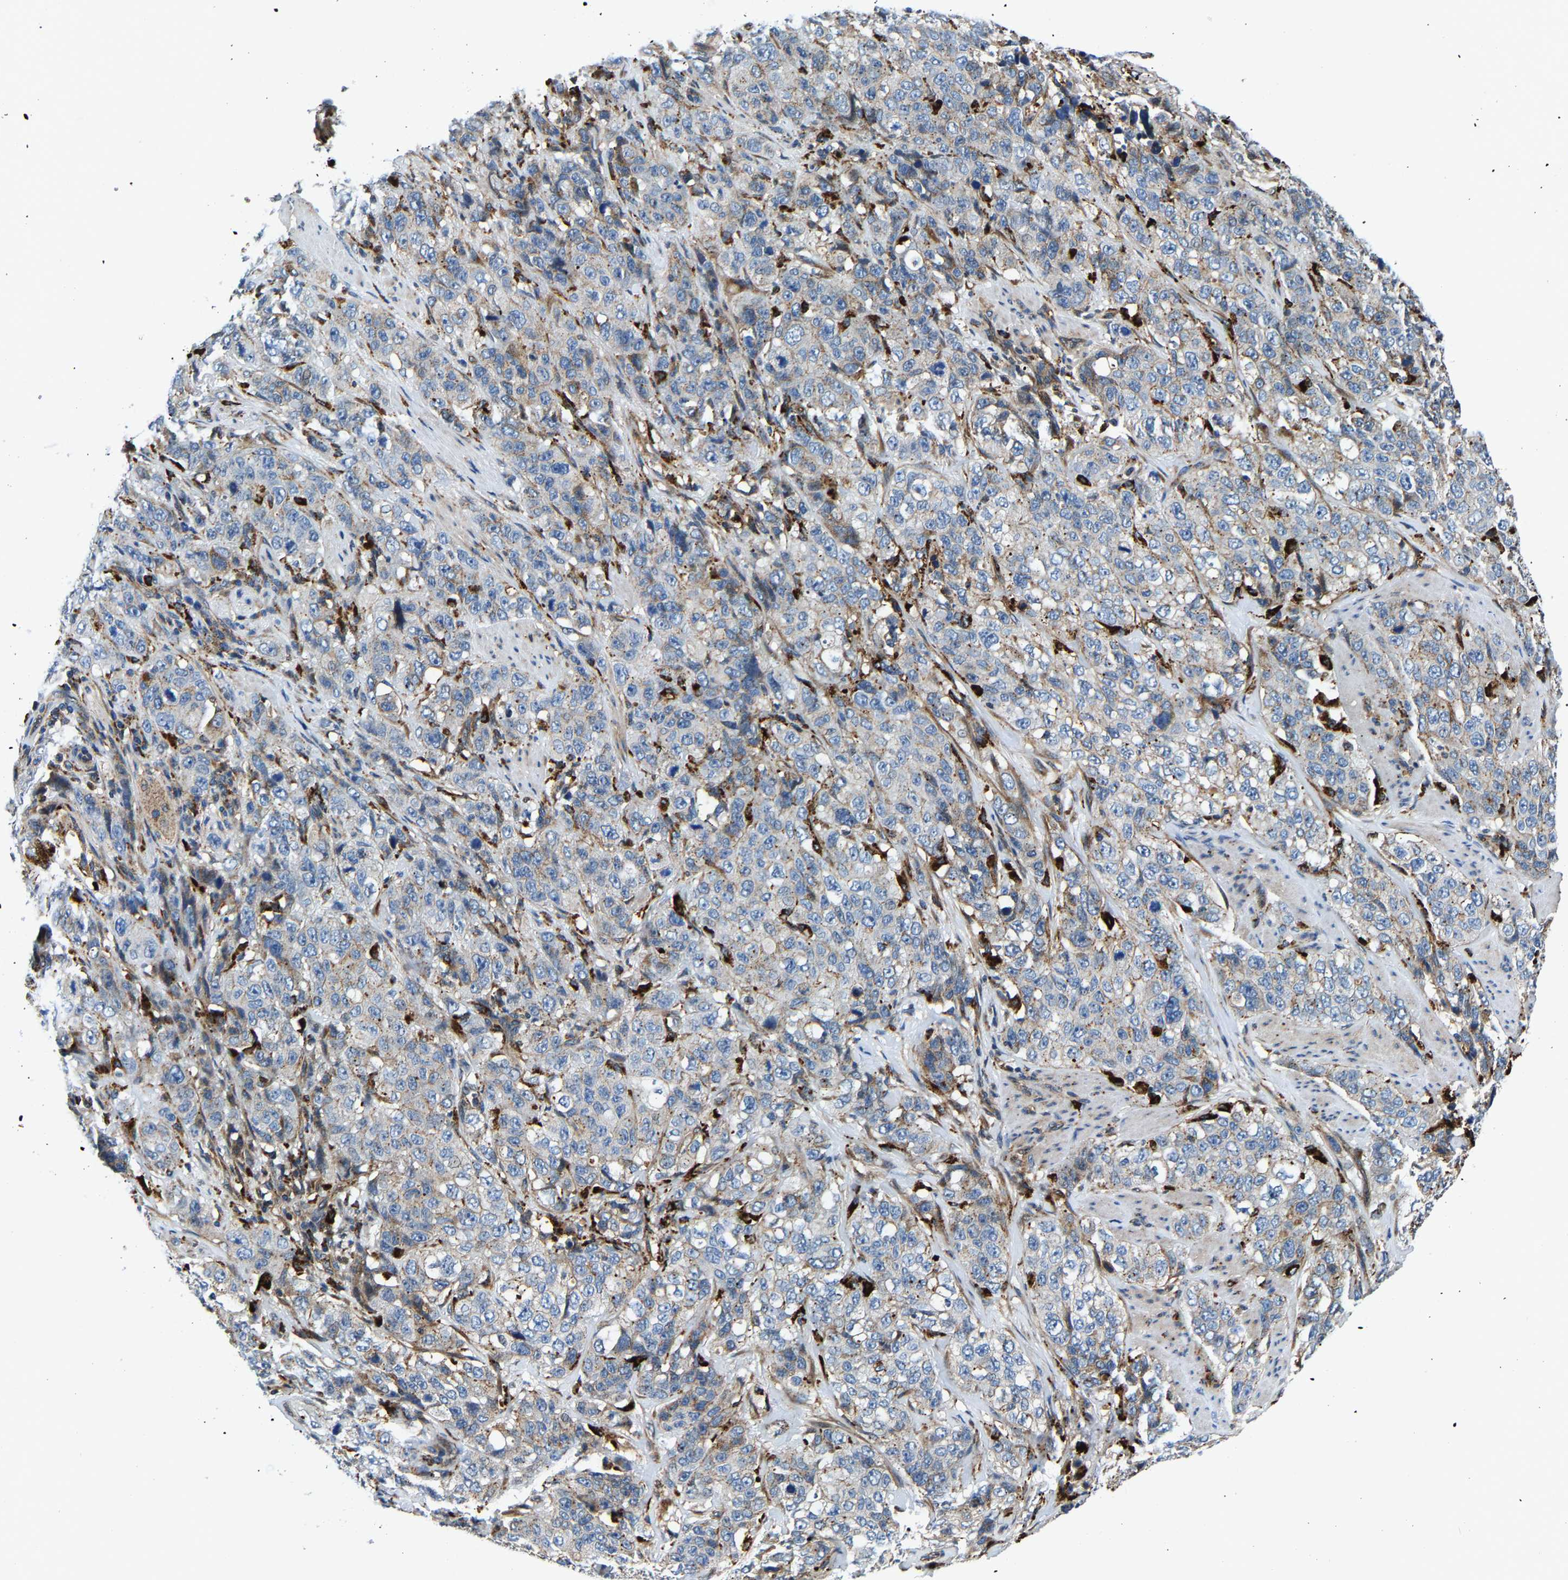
{"staining": {"intensity": "negative", "quantity": "none", "location": "none"}, "tissue": "stomach cancer", "cell_type": "Tumor cells", "image_type": "cancer", "snomed": [{"axis": "morphology", "description": "Adenocarcinoma, NOS"}, {"axis": "topography", "description": "Stomach"}], "caption": "This is an immunohistochemistry micrograph of stomach cancer. There is no staining in tumor cells.", "gene": "DPP7", "patient": {"sex": "male", "age": 48}}